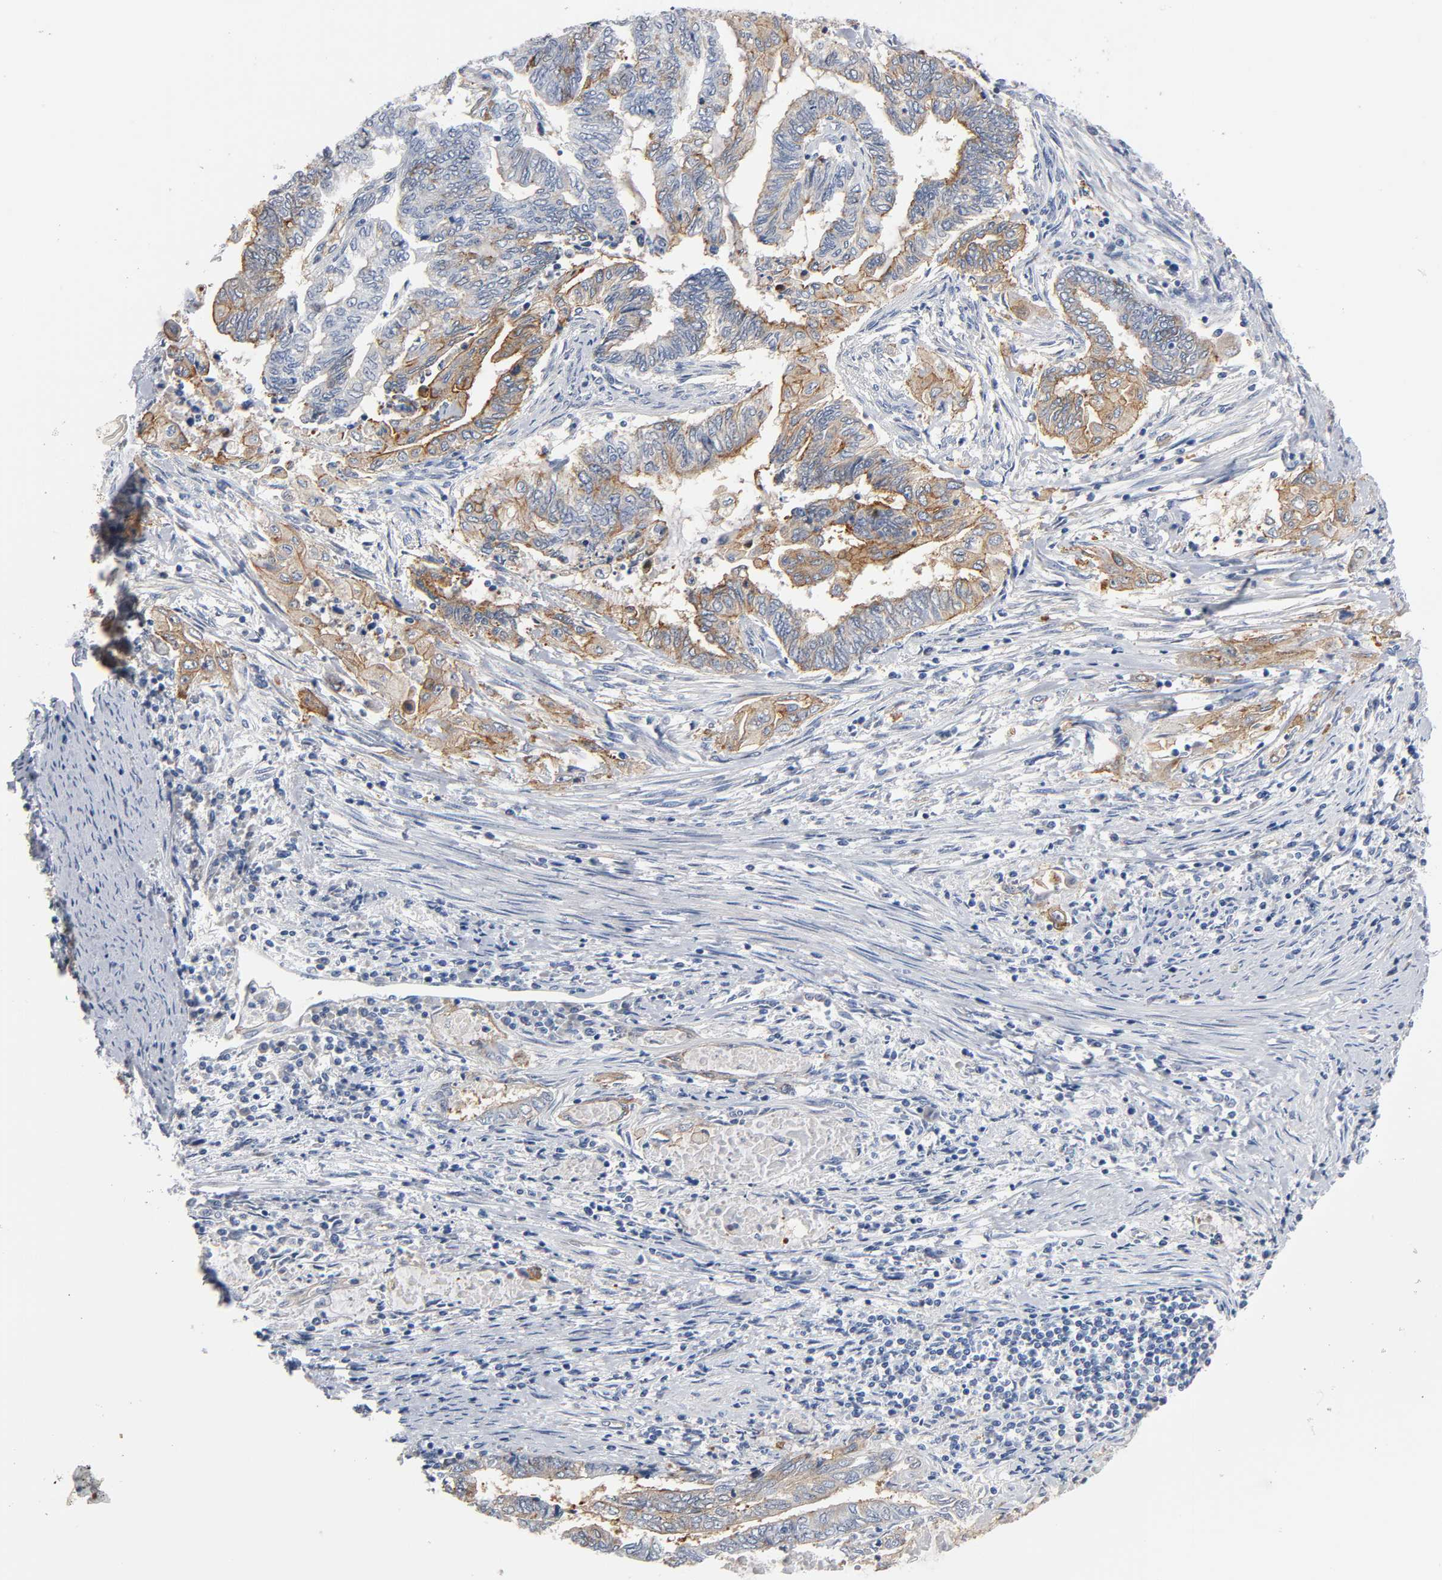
{"staining": {"intensity": "moderate", "quantity": "25%-75%", "location": "cytoplasmic/membranous"}, "tissue": "endometrial cancer", "cell_type": "Tumor cells", "image_type": "cancer", "snomed": [{"axis": "morphology", "description": "Adenocarcinoma, NOS"}, {"axis": "topography", "description": "Uterus"}, {"axis": "topography", "description": "Endometrium"}], "caption": "Immunohistochemical staining of endometrial adenocarcinoma displays moderate cytoplasmic/membranous protein expression in approximately 25%-75% of tumor cells.", "gene": "CD2AP", "patient": {"sex": "female", "age": 70}}